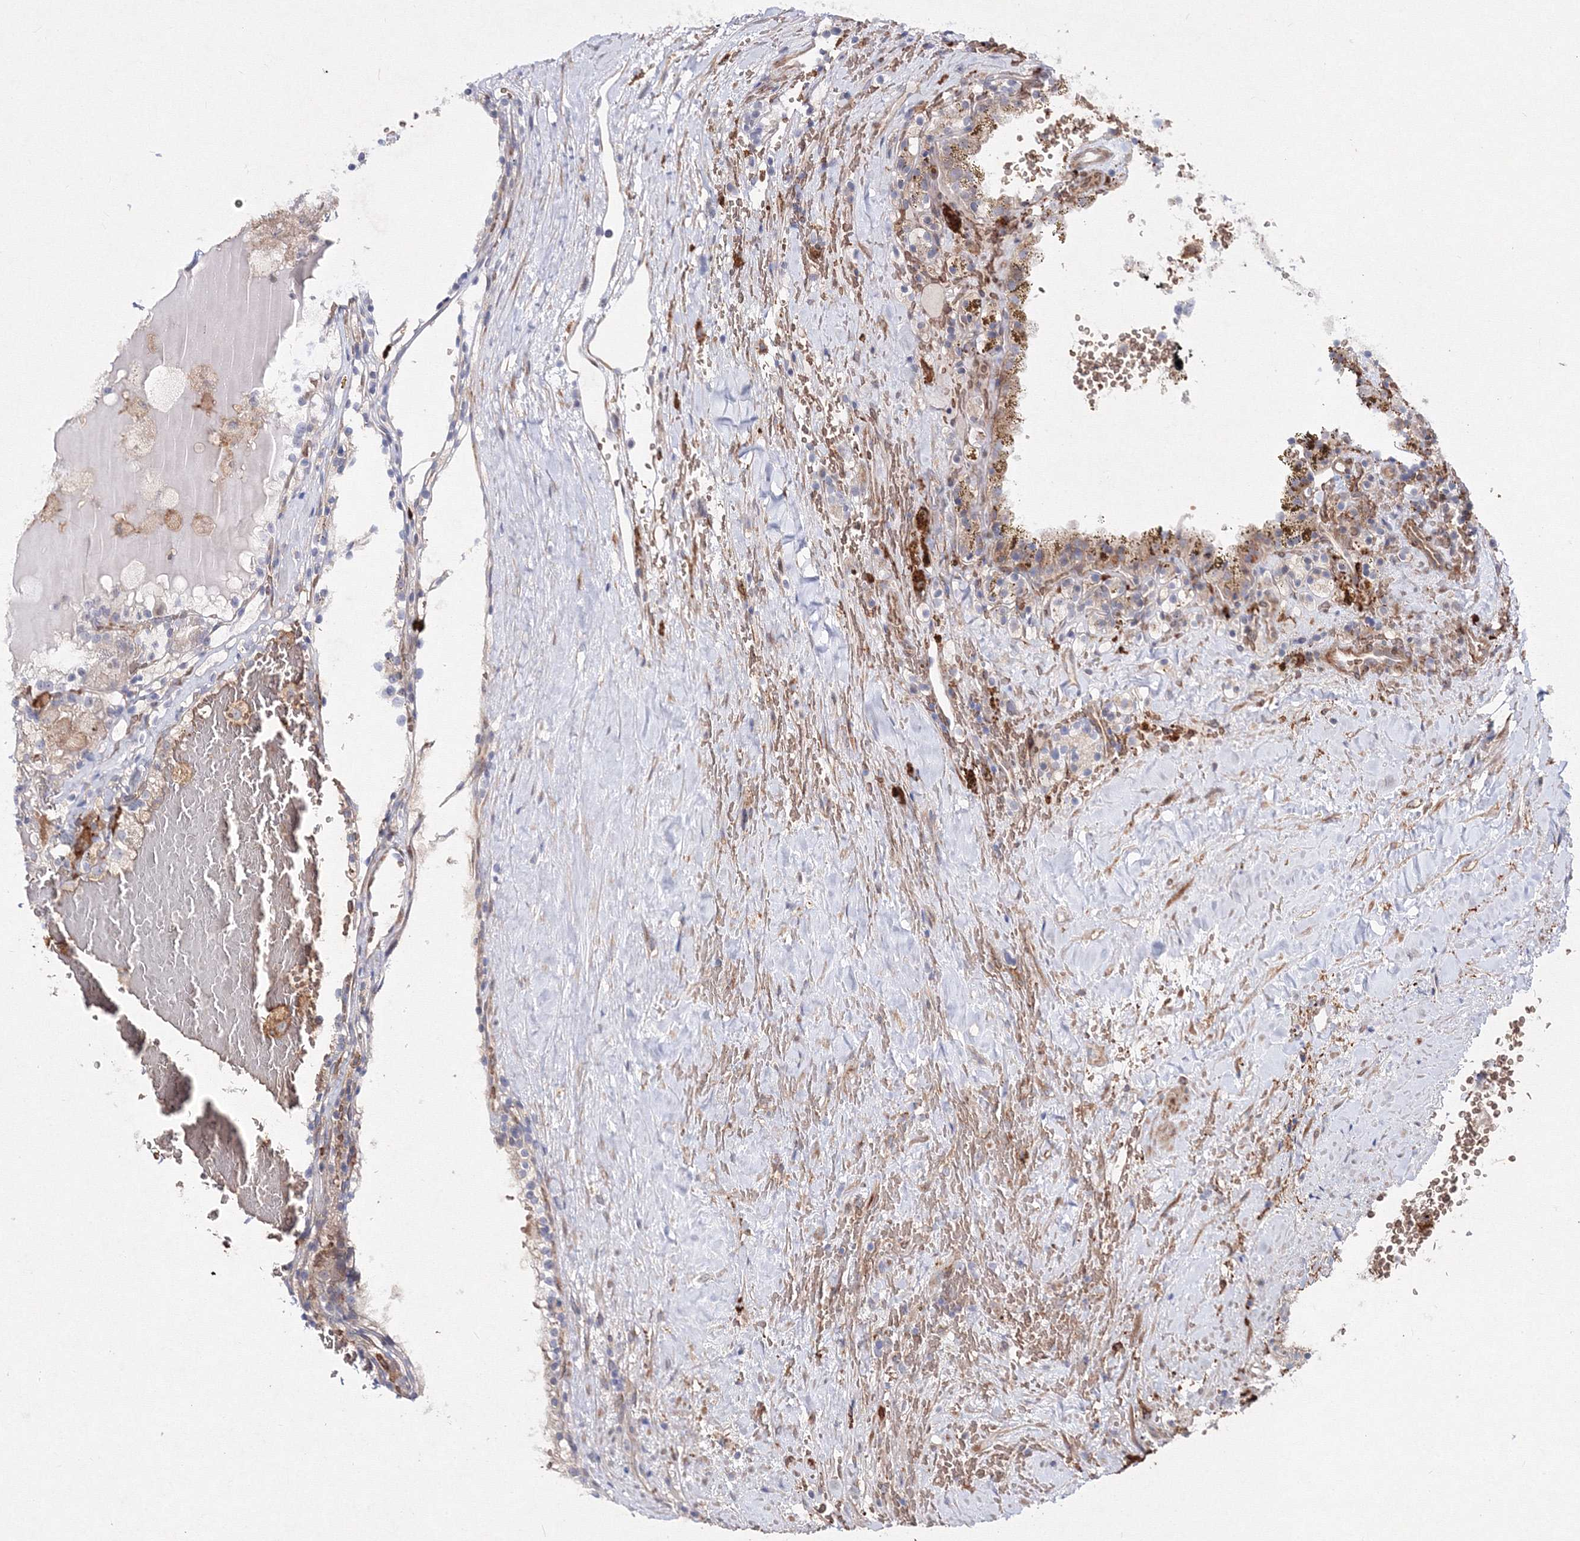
{"staining": {"intensity": "moderate", "quantity": "<25%", "location": "cytoplasmic/membranous"}, "tissue": "renal cancer", "cell_type": "Tumor cells", "image_type": "cancer", "snomed": [{"axis": "morphology", "description": "Adenocarcinoma, NOS"}, {"axis": "topography", "description": "Kidney"}], "caption": "Moderate cytoplasmic/membranous protein positivity is seen in approximately <25% of tumor cells in adenocarcinoma (renal).", "gene": "C11orf52", "patient": {"sex": "female", "age": 56}}